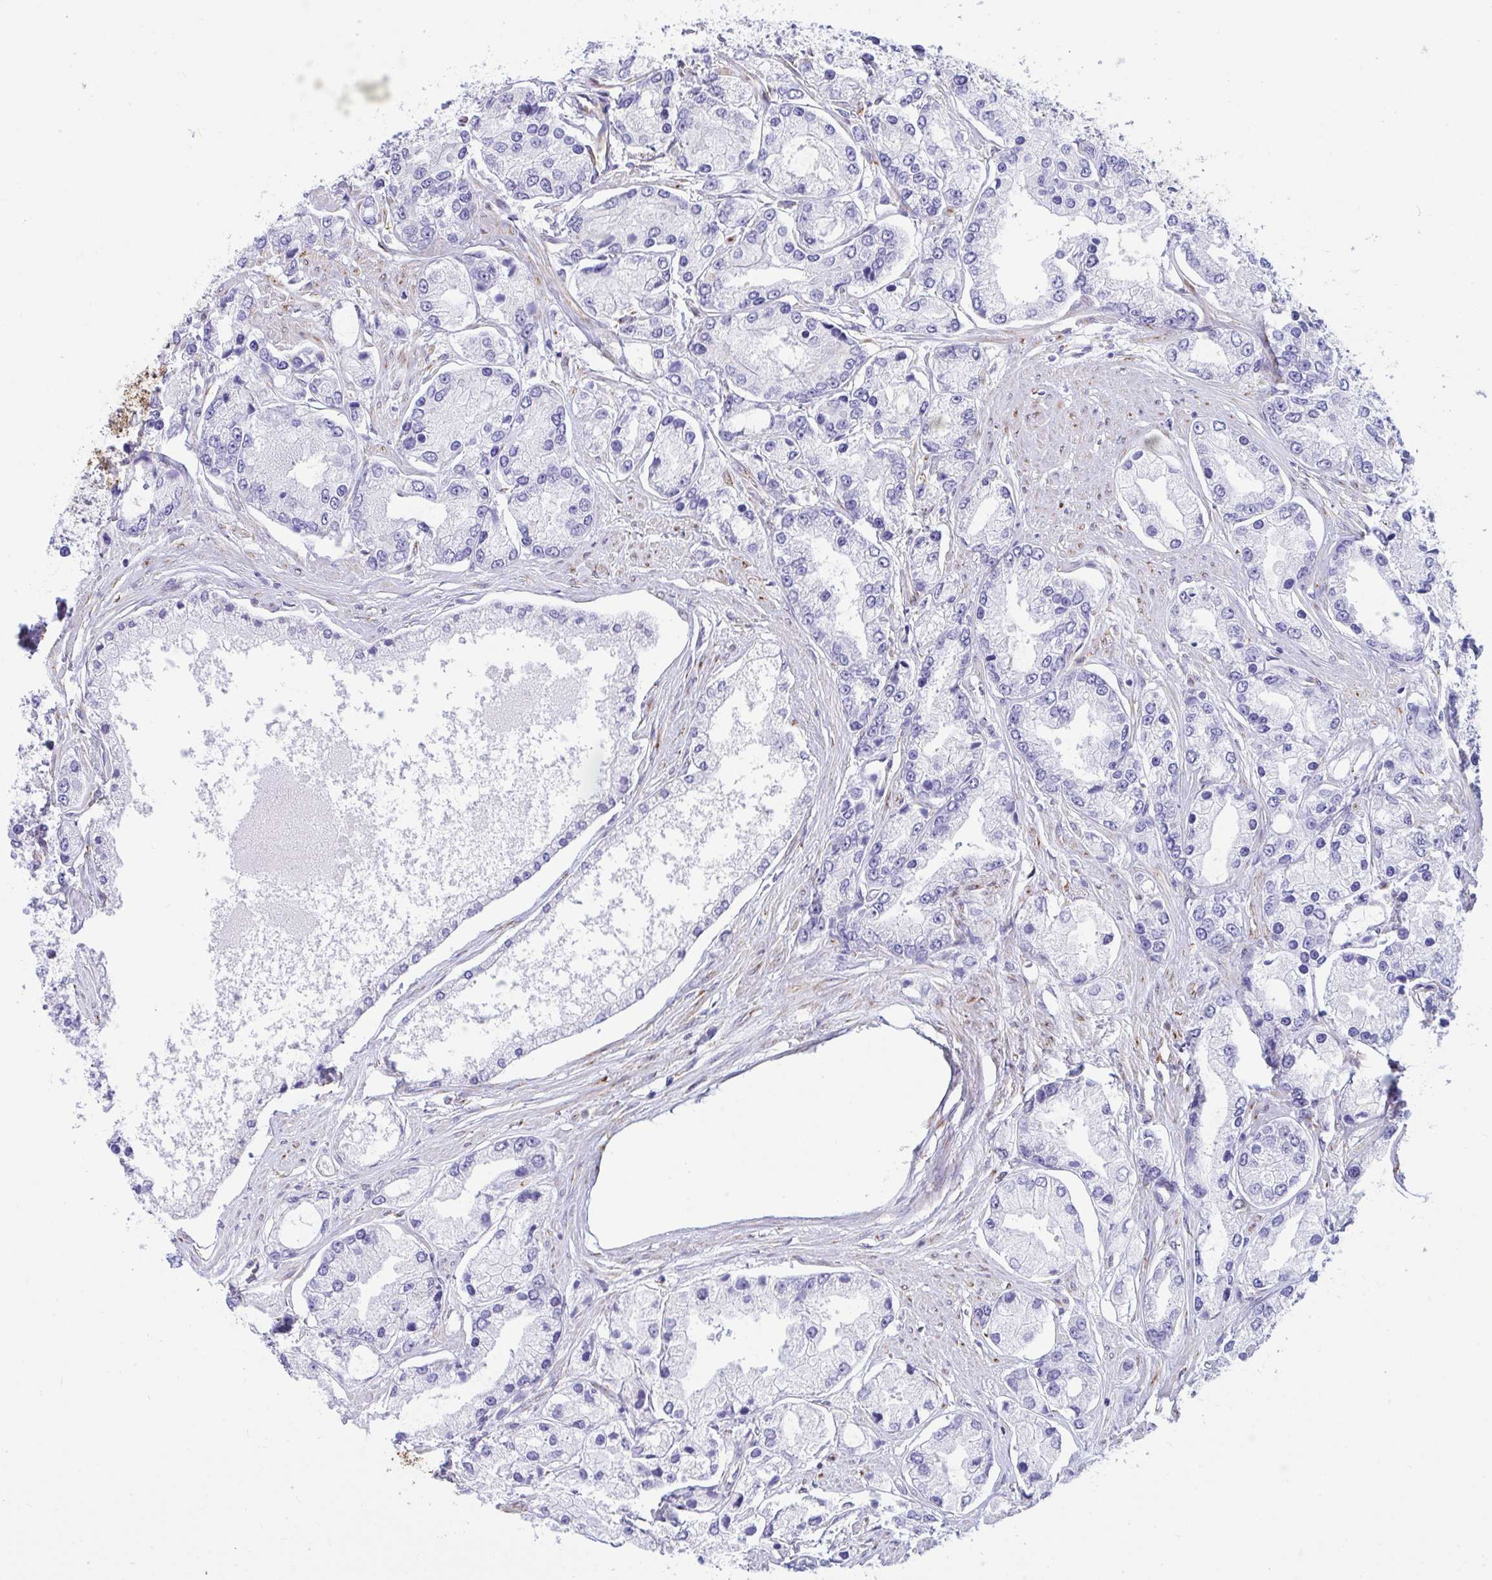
{"staining": {"intensity": "negative", "quantity": "none", "location": "none"}, "tissue": "prostate cancer", "cell_type": "Tumor cells", "image_type": "cancer", "snomed": [{"axis": "morphology", "description": "Adenocarcinoma, High grade"}, {"axis": "topography", "description": "Prostate"}], "caption": "Immunohistochemical staining of prostate adenocarcinoma (high-grade) shows no significant expression in tumor cells.", "gene": "ASPH", "patient": {"sex": "male", "age": 66}}